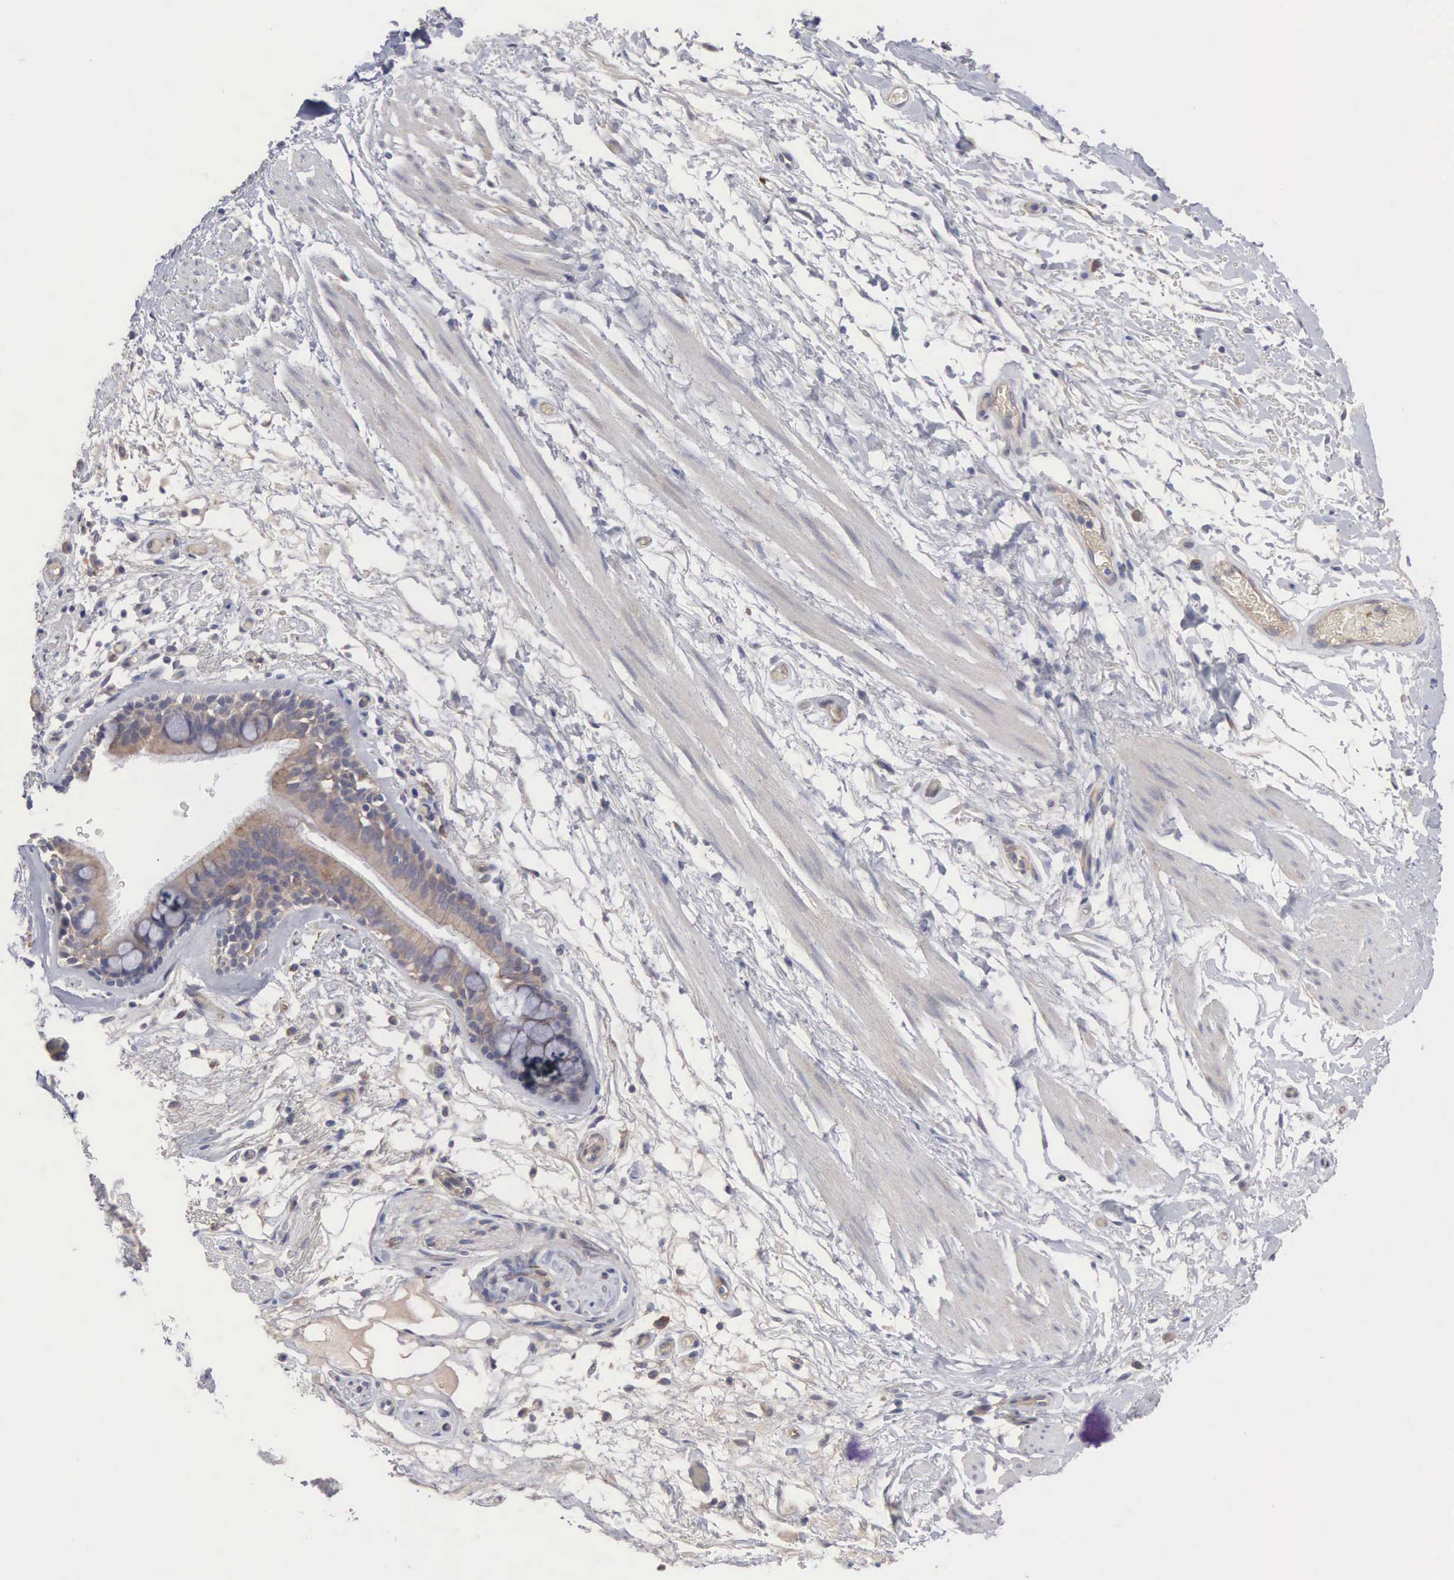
{"staining": {"intensity": "weak", "quantity": "25%-75%", "location": "cytoplasmic/membranous"}, "tissue": "bronchus", "cell_type": "Respiratory epithelial cells", "image_type": "normal", "snomed": [{"axis": "morphology", "description": "Normal tissue, NOS"}, {"axis": "topography", "description": "Cartilage tissue"}], "caption": "The immunohistochemical stain highlights weak cytoplasmic/membranous positivity in respiratory epithelial cells of normal bronchus.", "gene": "INF2", "patient": {"sex": "female", "age": 63}}